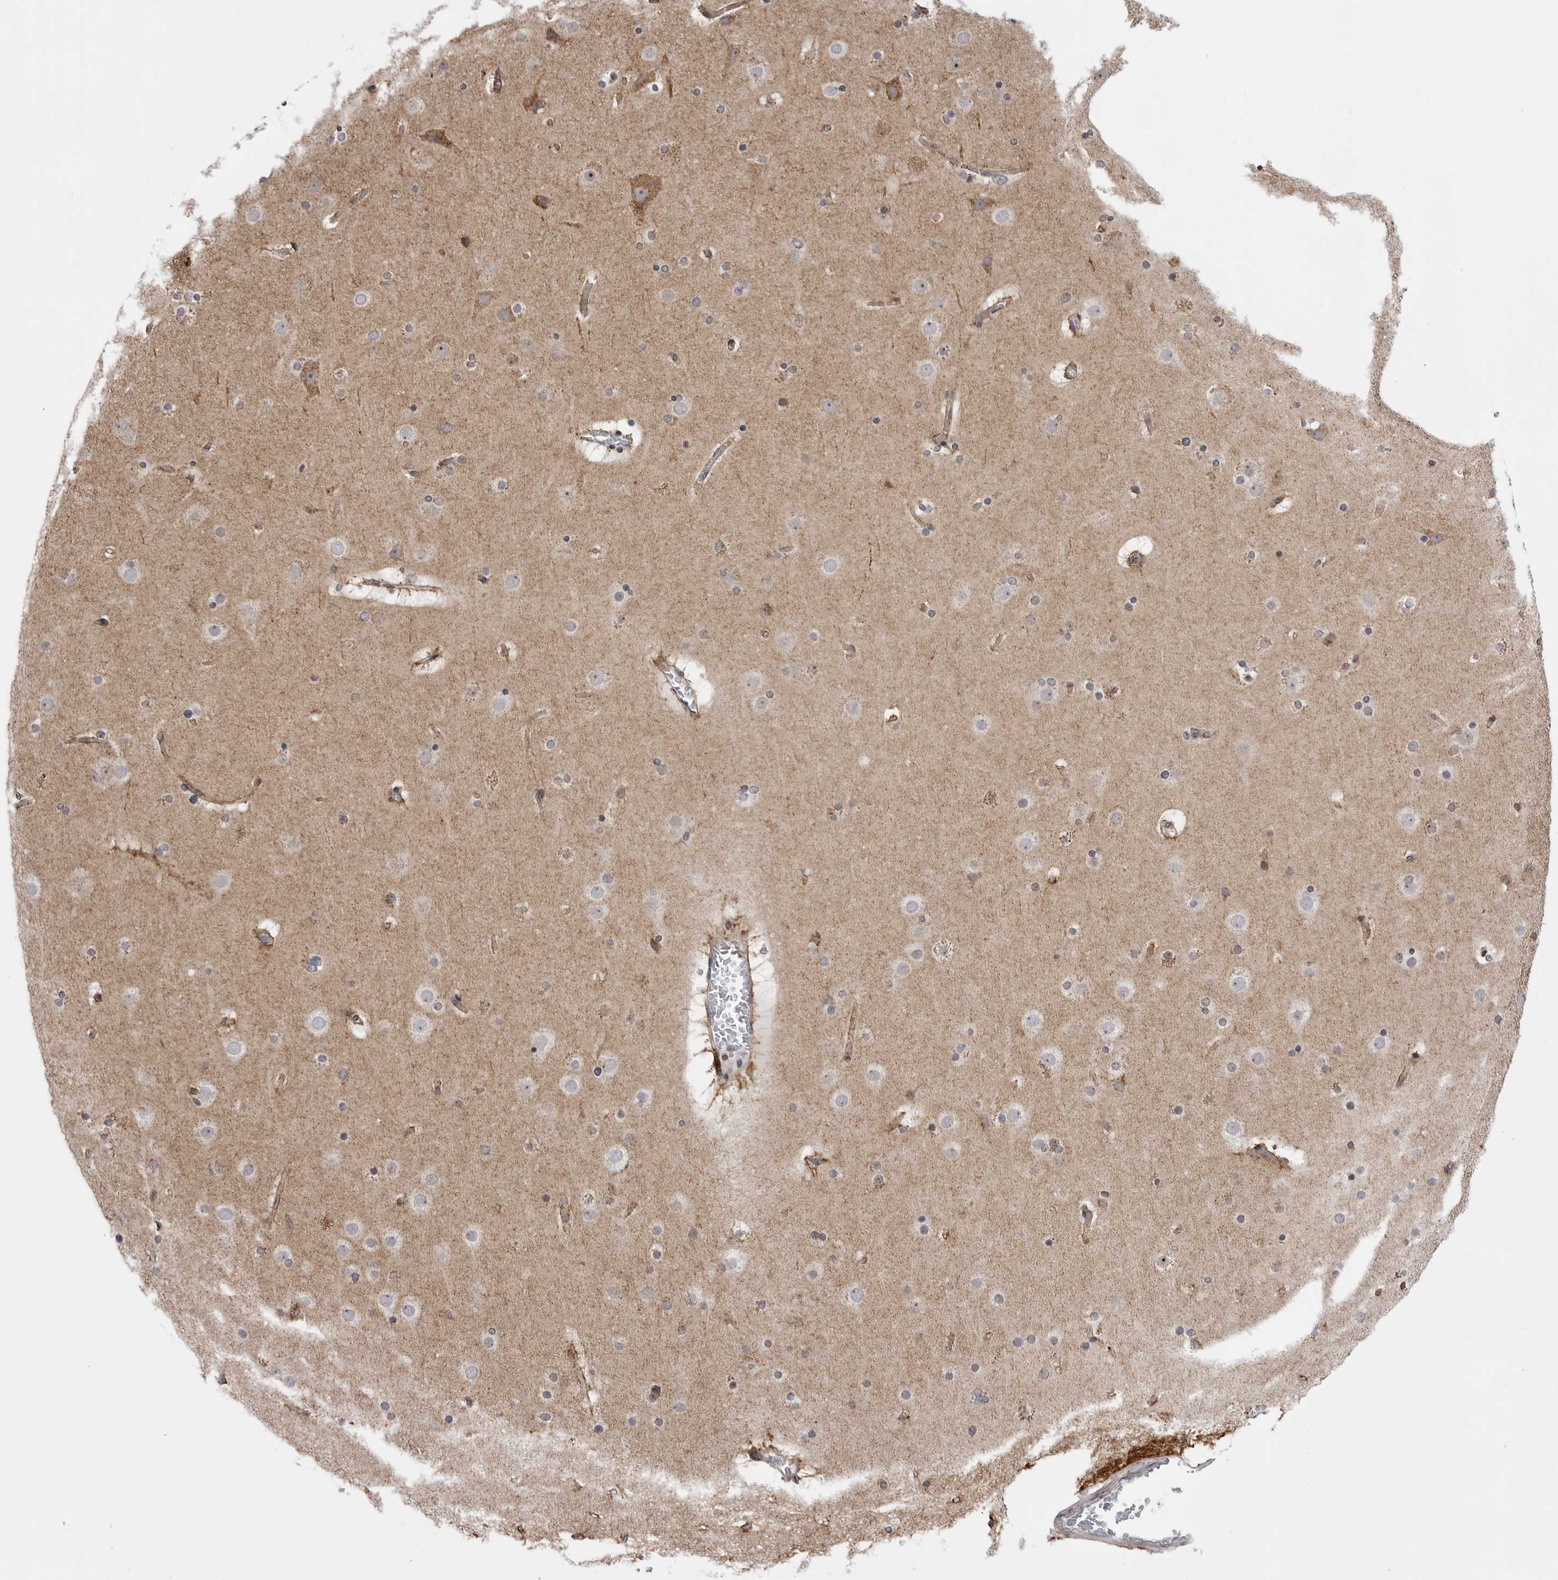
{"staining": {"intensity": "moderate", "quantity": ">75%", "location": "cytoplasmic/membranous"}, "tissue": "cerebral cortex", "cell_type": "Endothelial cells", "image_type": "normal", "snomed": [{"axis": "morphology", "description": "Normal tissue, NOS"}, {"axis": "topography", "description": "Cerebral cortex"}], "caption": "Brown immunohistochemical staining in benign human cerebral cortex exhibits moderate cytoplasmic/membranous staining in approximately >75% of endothelial cells.", "gene": "CDK20", "patient": {"sex": "male", "age": 57}}